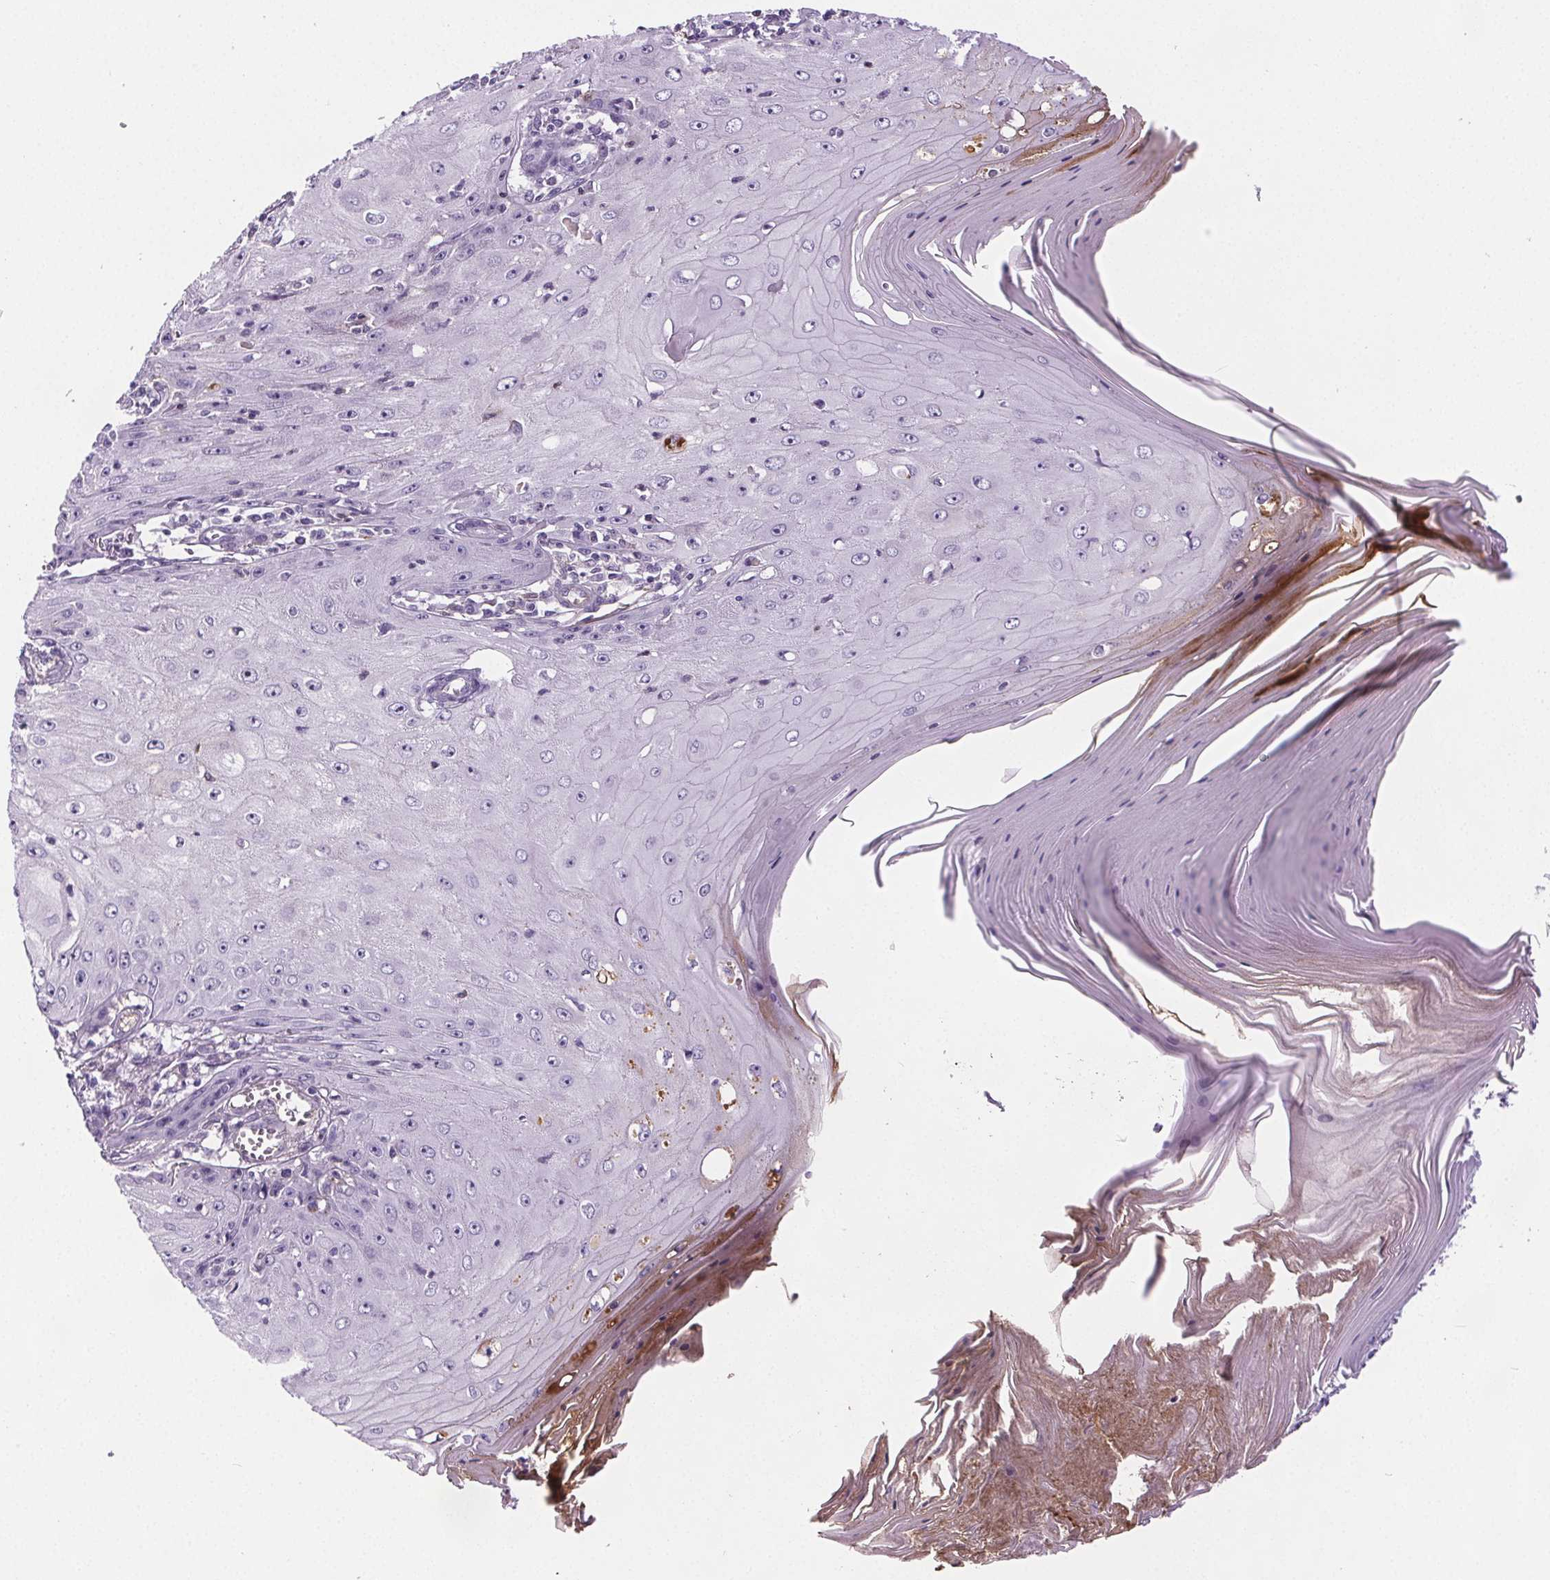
{"staining": {"intensity": "negative", "quantity": "none", "location": "none"}, "tissue": "skin cancer", "cell_type": "Tumor cells", "image_type": "cancer", "snomed": [{"axis": "morphology", "description": "Squamous cell carcinoma, NOS"}, {"axis": "topography", "description": "Skin"}], "caption": "The immunohistochemistry image has no significant expression in tumor cells of skin squamous cell carcinoma tissue.", "gene": "CD5L", "patient": {"sex": "female", "age": 73}}